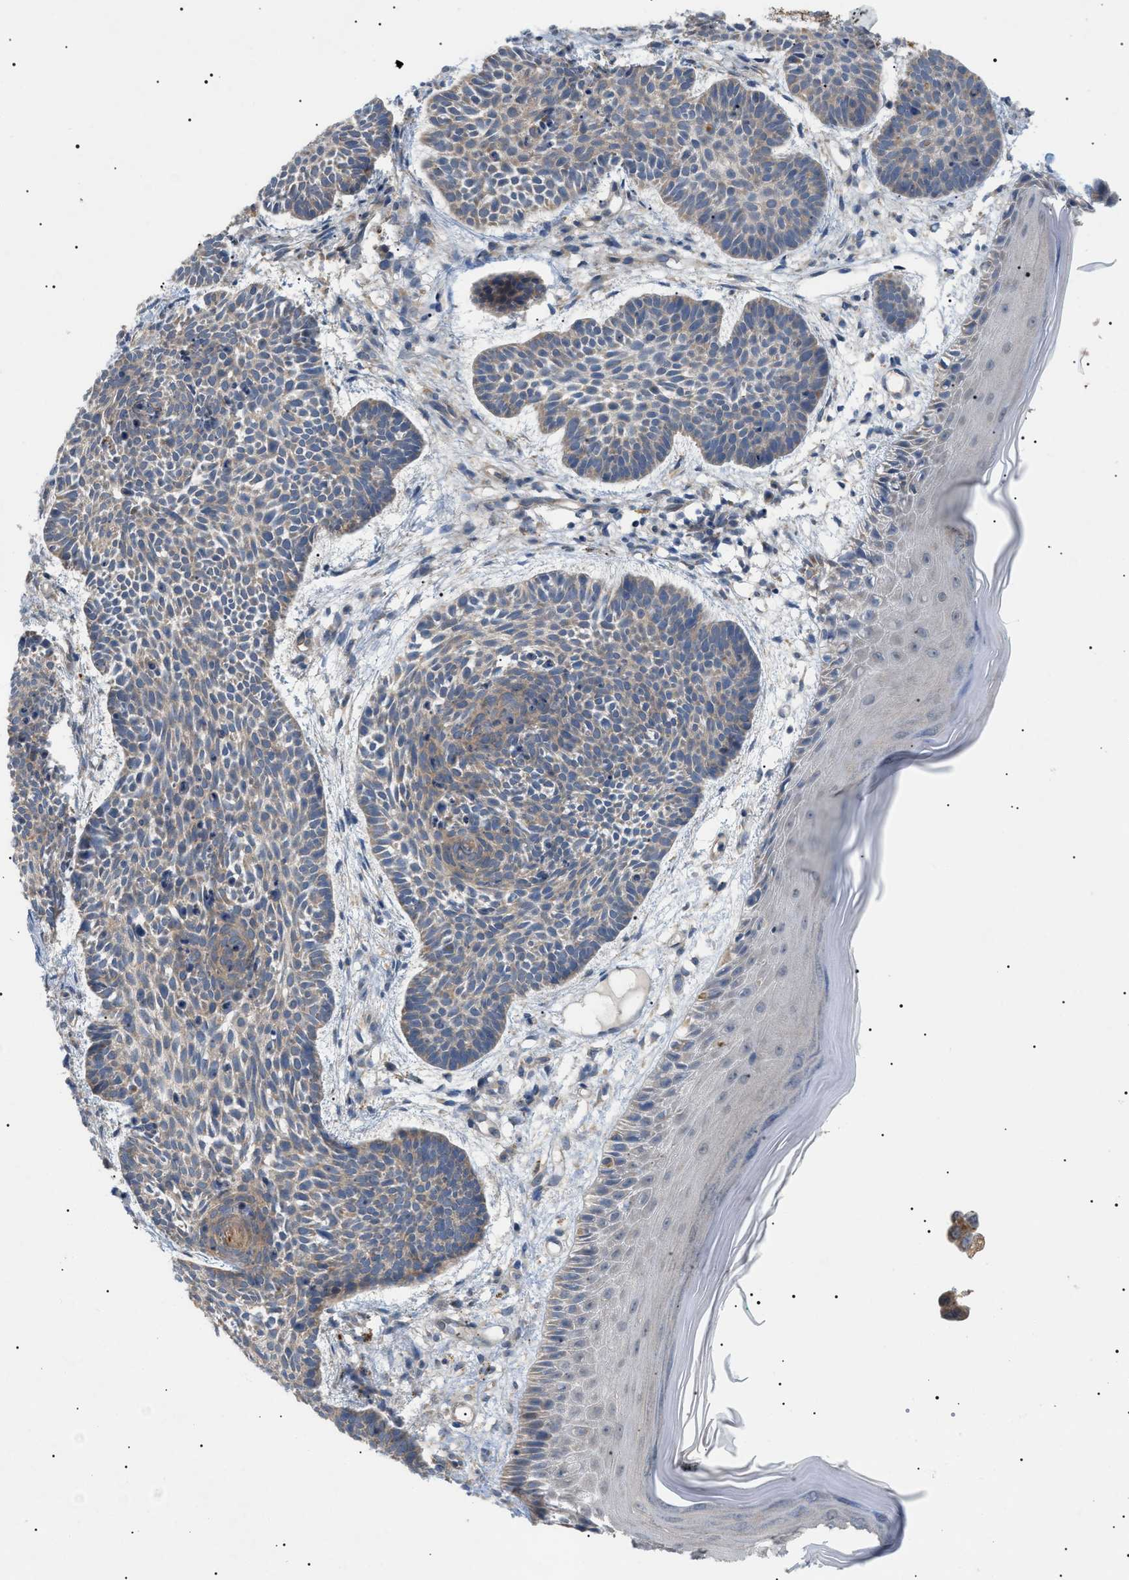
{"staining": {"intensity": "weak", "quantity": "25%-75%", "location": "cytoplasmic/membranous"}, "tissue": "skin cancer", "cell_type": "Tumor cells", "image_type": "cancer", "snomed": [{"axis": "morphology", "description": "Basal cell carcinoma"}, {"axis": "topography", "description": "Skin"}], "caption": "This is a photomicrograph of immunohistochemistry staining of skin cancer (basal cell carcinoma), which shows weak positivity in the cytoplasmic/membranous of tumor cells.", "gene": "IRS2", "patient": {"sex": "male", "age": 60}}